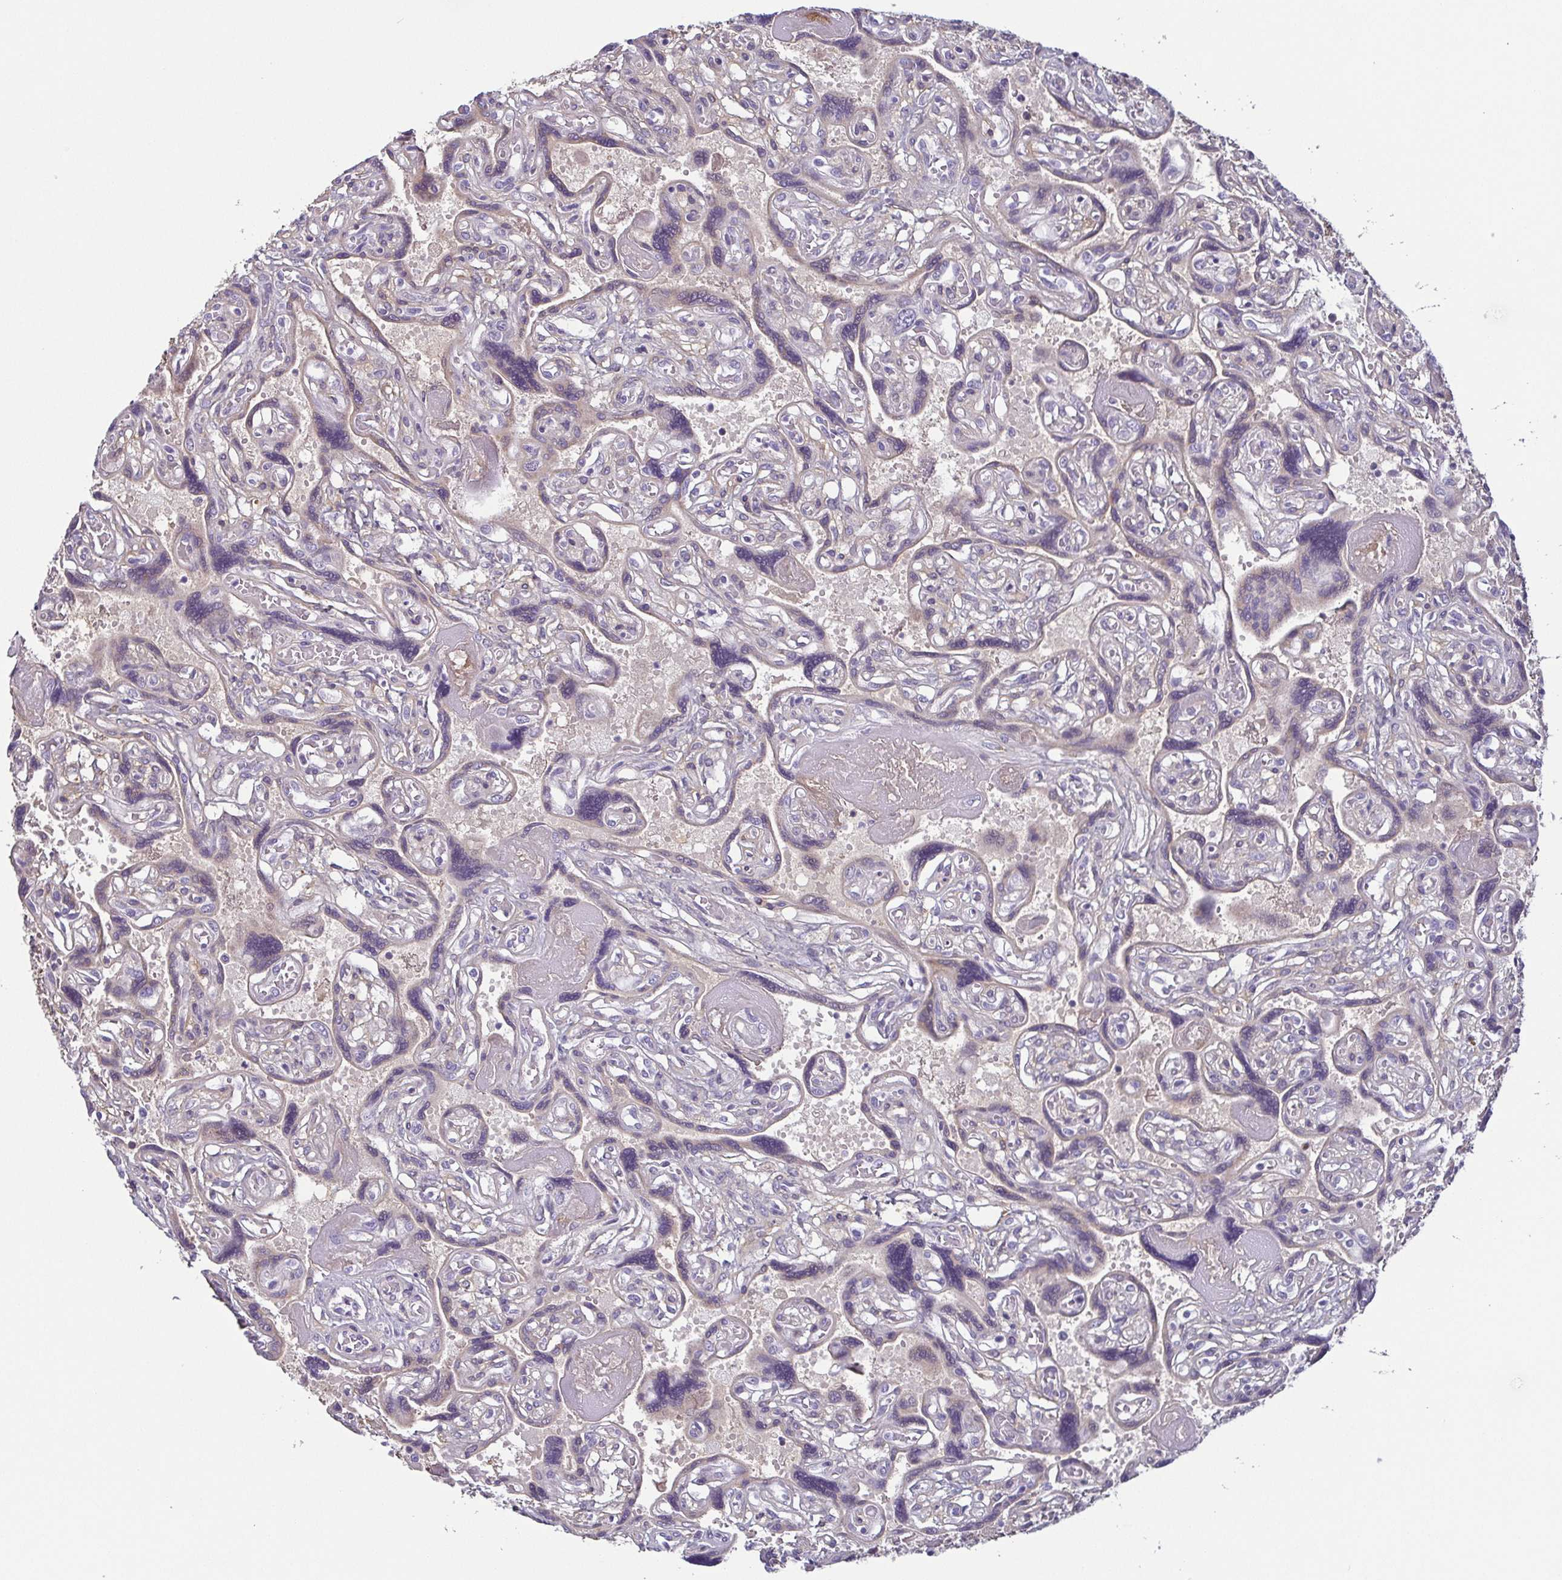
{"staining": {"intensity": "negative", "quantity": "none", "location": "none"}, "tissue": "placenta", "cell_type": "Decidual cells", "image_type": "normal", "snomed": [{"axis": "morphology", "description": "Normal tissue, NOS"}, {"axis": "topography", "description": "Placenta"}], "caption": "Immunohistochemistry (IHC) micrograph of unremarkable placenta stained for a protein (brown), which demonstrates no expression in decidual cells.", "gene": "ECM1", "patient": {"sex": "female", "age": 32}}